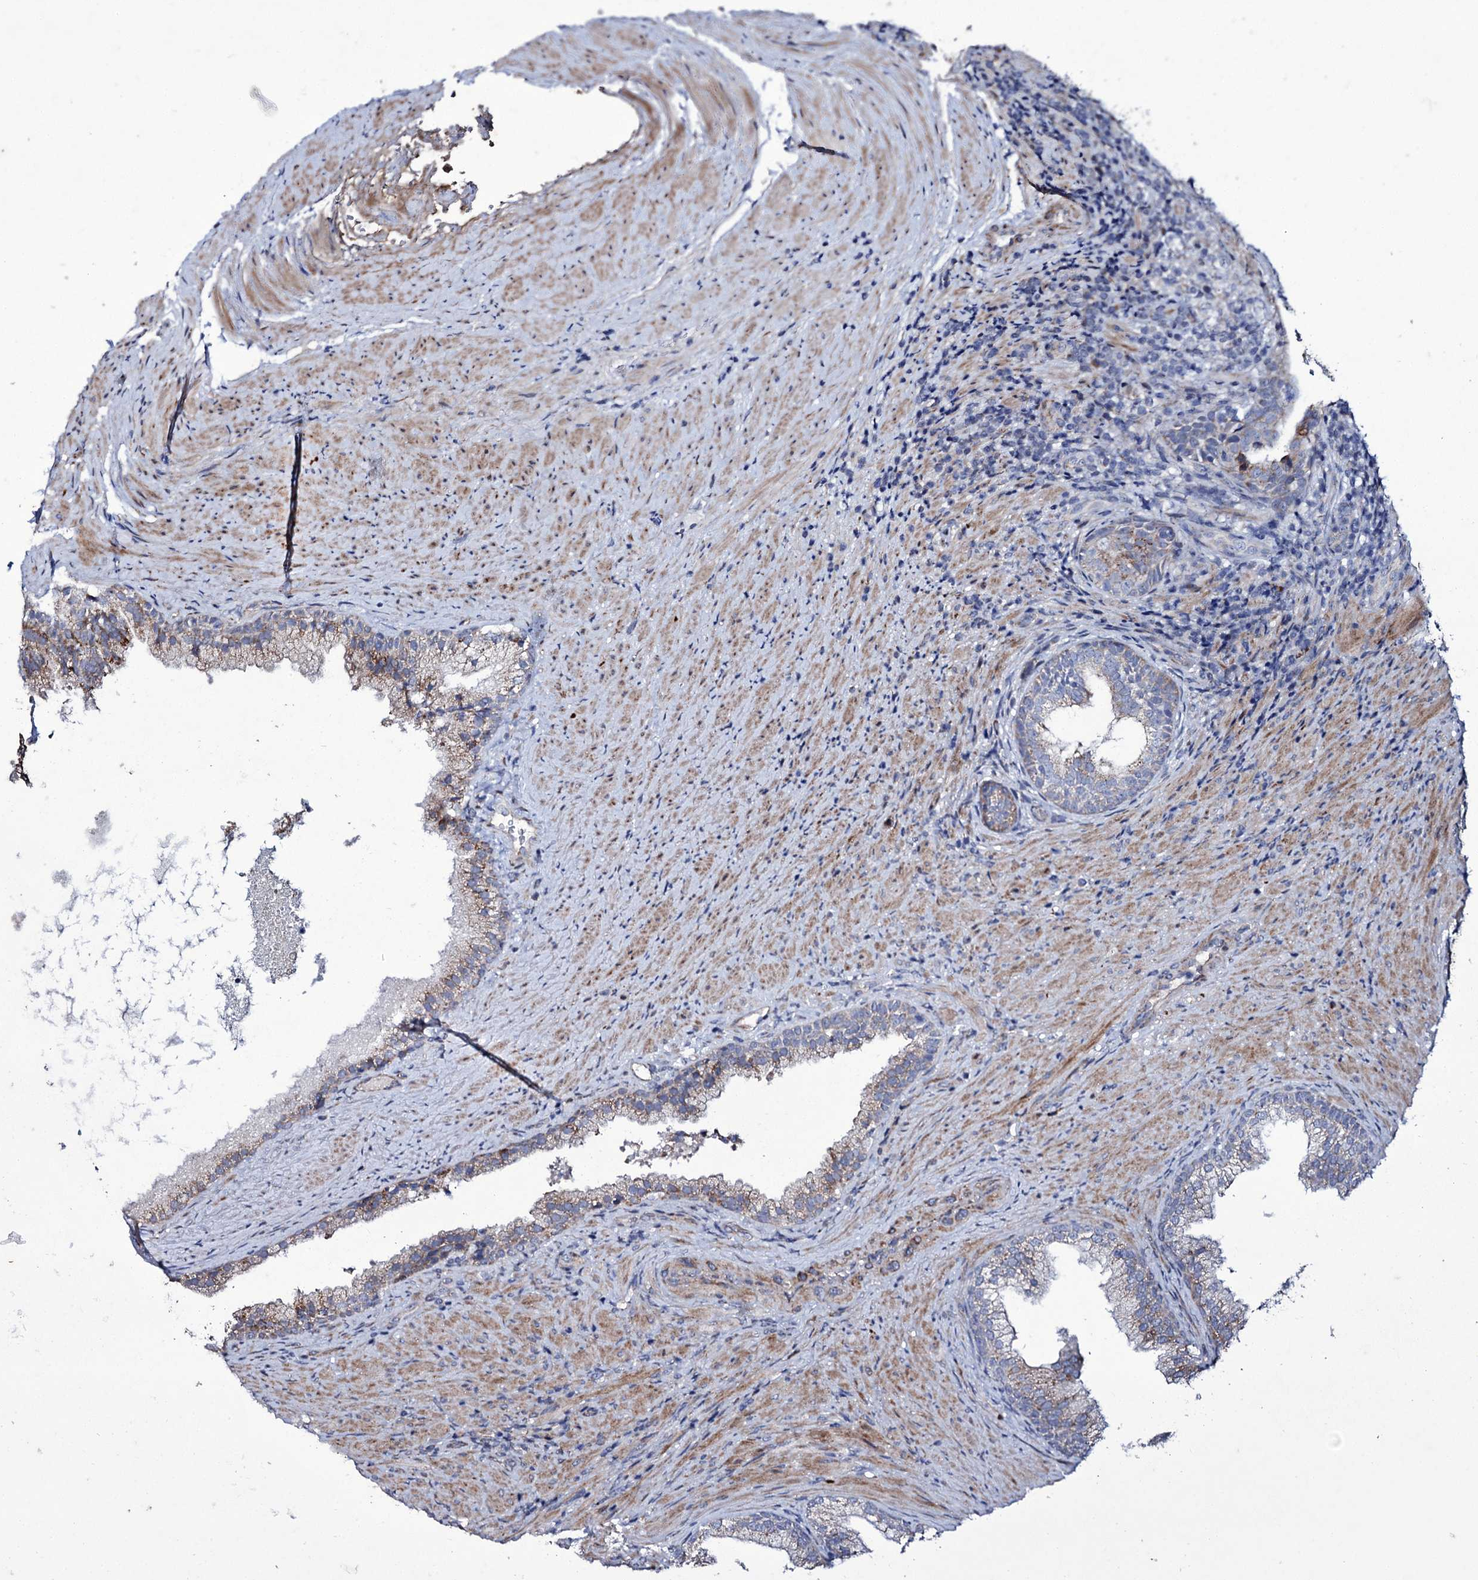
{"staining": {"intensity": "moderate", "quantity": "<25%", "location": "cytoplasmic/membranous"}, "tissue": "prostate", "cell_type": "Glandular cells", "image_type": "normal", "snomed": [{"axis": "morphology", "description": "Normal tissue, NOS"}, {"axis": "topography", "description": "Prostate"}], "caption": "Protein staining of benign prostate displays moderate cytoplasmic/membranous expression in approximately <25% of glandular cells. Nuclei are stained in blue.", "gene": "TUBGCP5", "patient": {"sex": "male", "age": 76}}